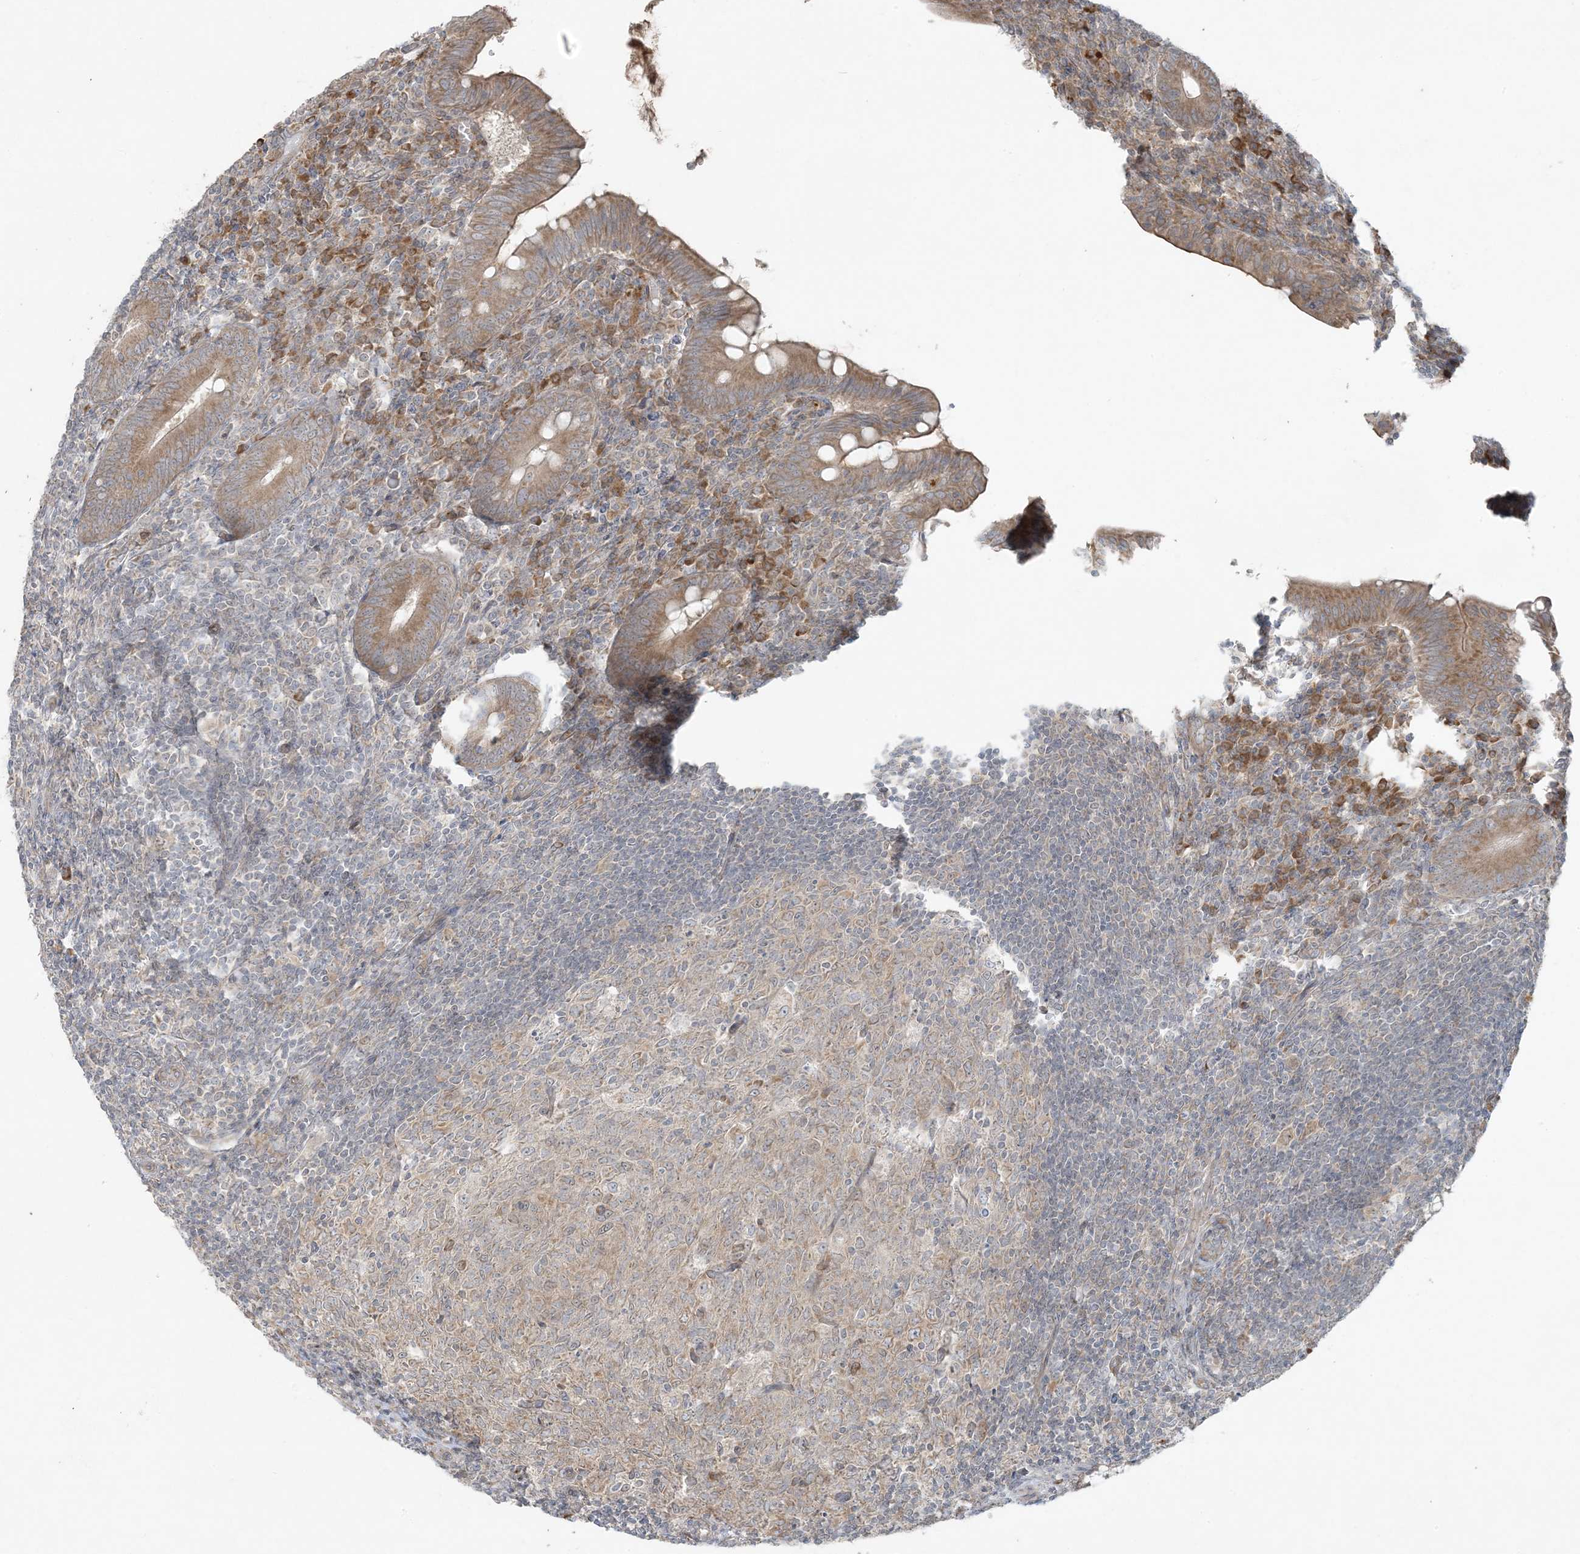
{"staining": {"intensity": "moderate", "quantity": ">75%", "location": "cytoplasmic/membranous"}, "tissue": "appendix", "cell_type": "Glandular cells", "image_type": "normal", "snomed": [{"axis": "morphology", "description": "Normal tissue, NOS"}, {"axis": "topography", "description": "Appendix"}], "caption": "Moderate cytoplasmic/membranous protein staining is appreciated in about >75% of glandular cells in appendix.", "gene": "ZNF263", "patient": {"sex": "male", "age": 14}}